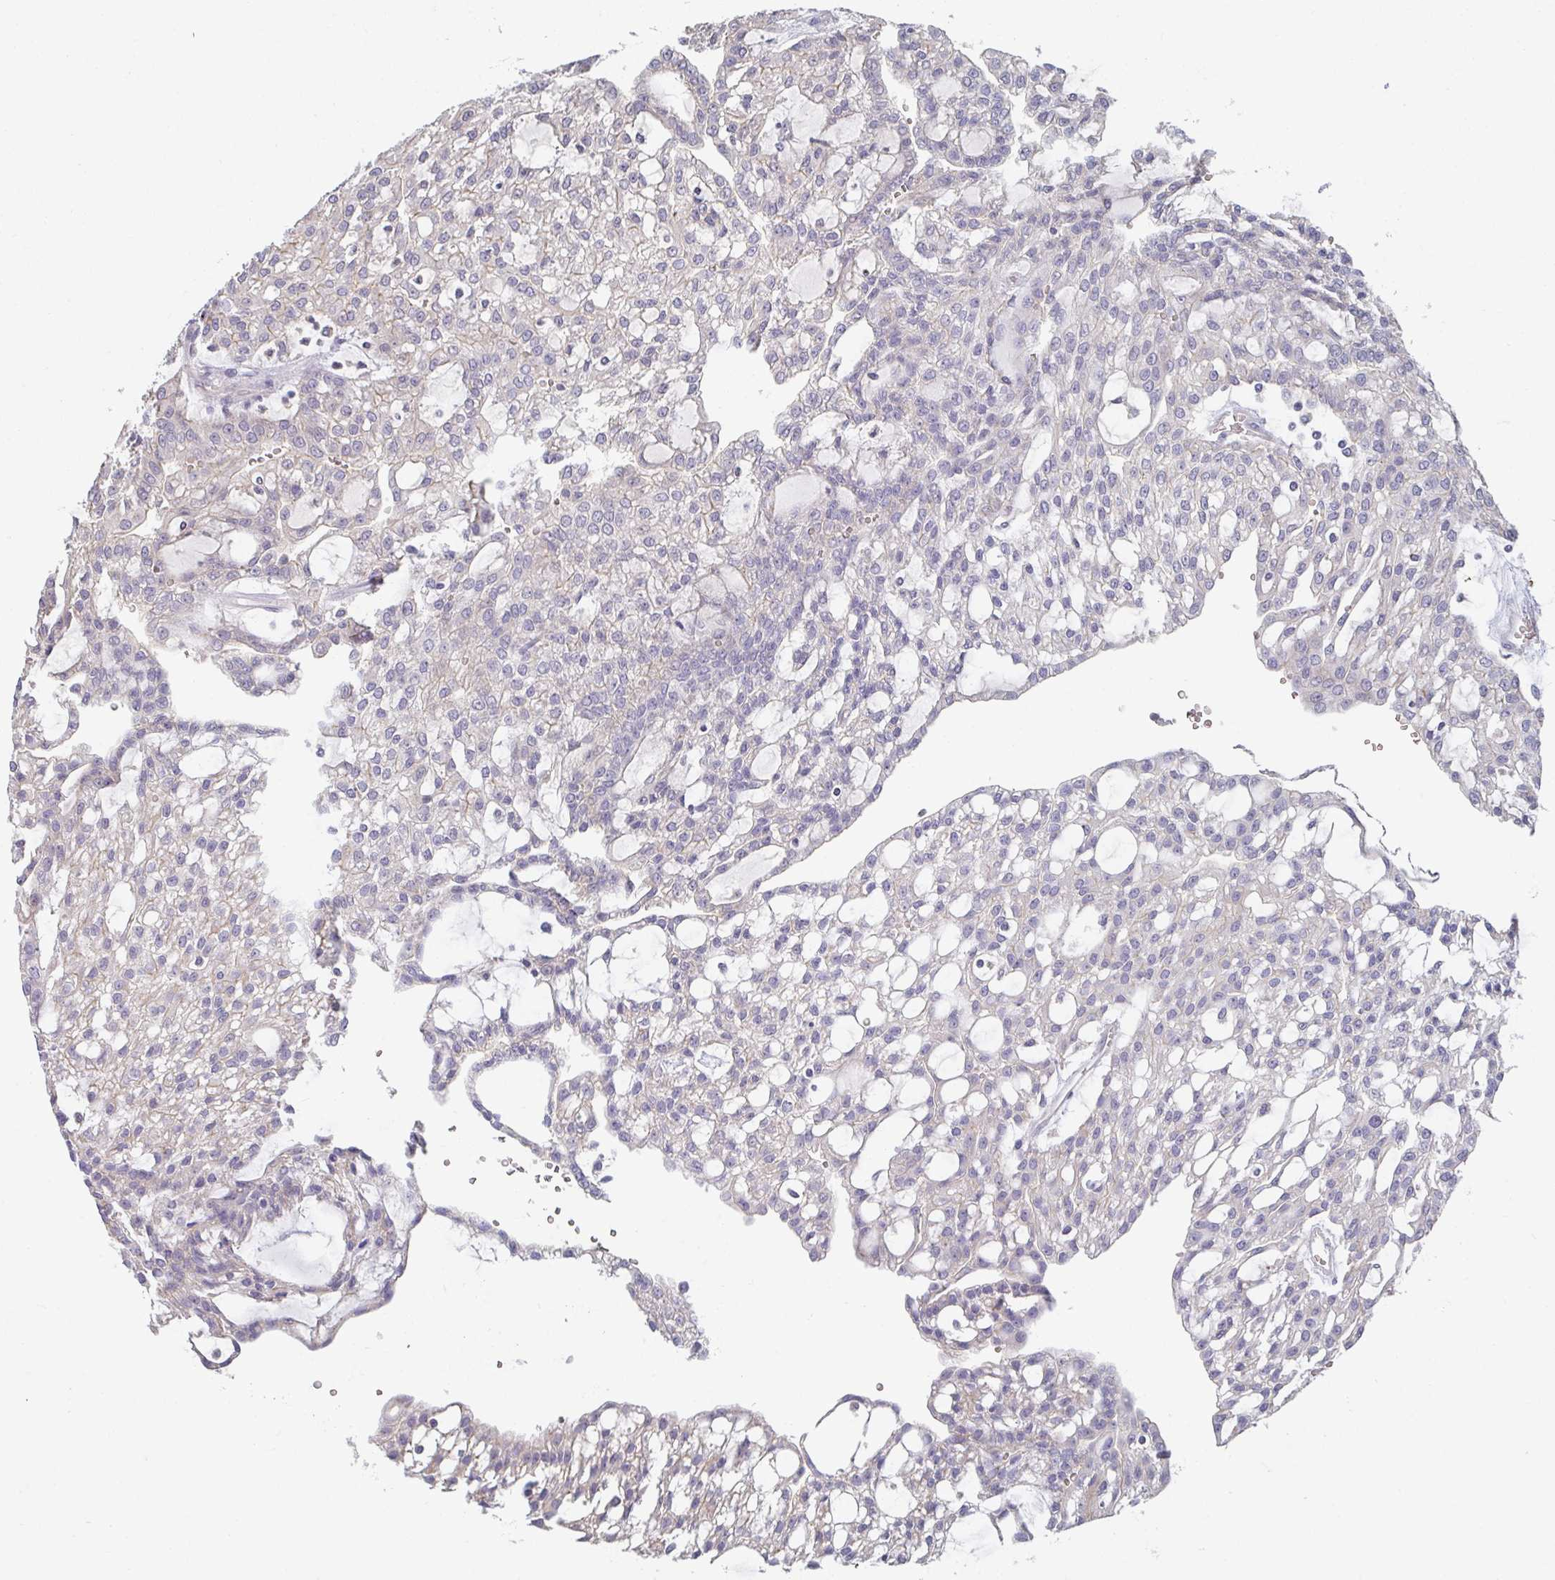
{"staining": {"intensity": "negative", "quantity": "none", "location": "none"}, "tissue": "renal cancer", "cell_type": "Tumor cells", "image_type": "cancer", "snomed": [{"axis": "morphology", "description": "Adenocarcinoma, NOS"}, {"axis": "topography", "description": "Kidney"}], "caption": "Immunohistochemistry (IHC) micrograph of neoplastic tissue: adenocarcinoma (renal) stained with DAB displays no significant protein staining in tumor cells.", "gene": "CHMP5", "patient": {"sex": "male", "age": 63}}